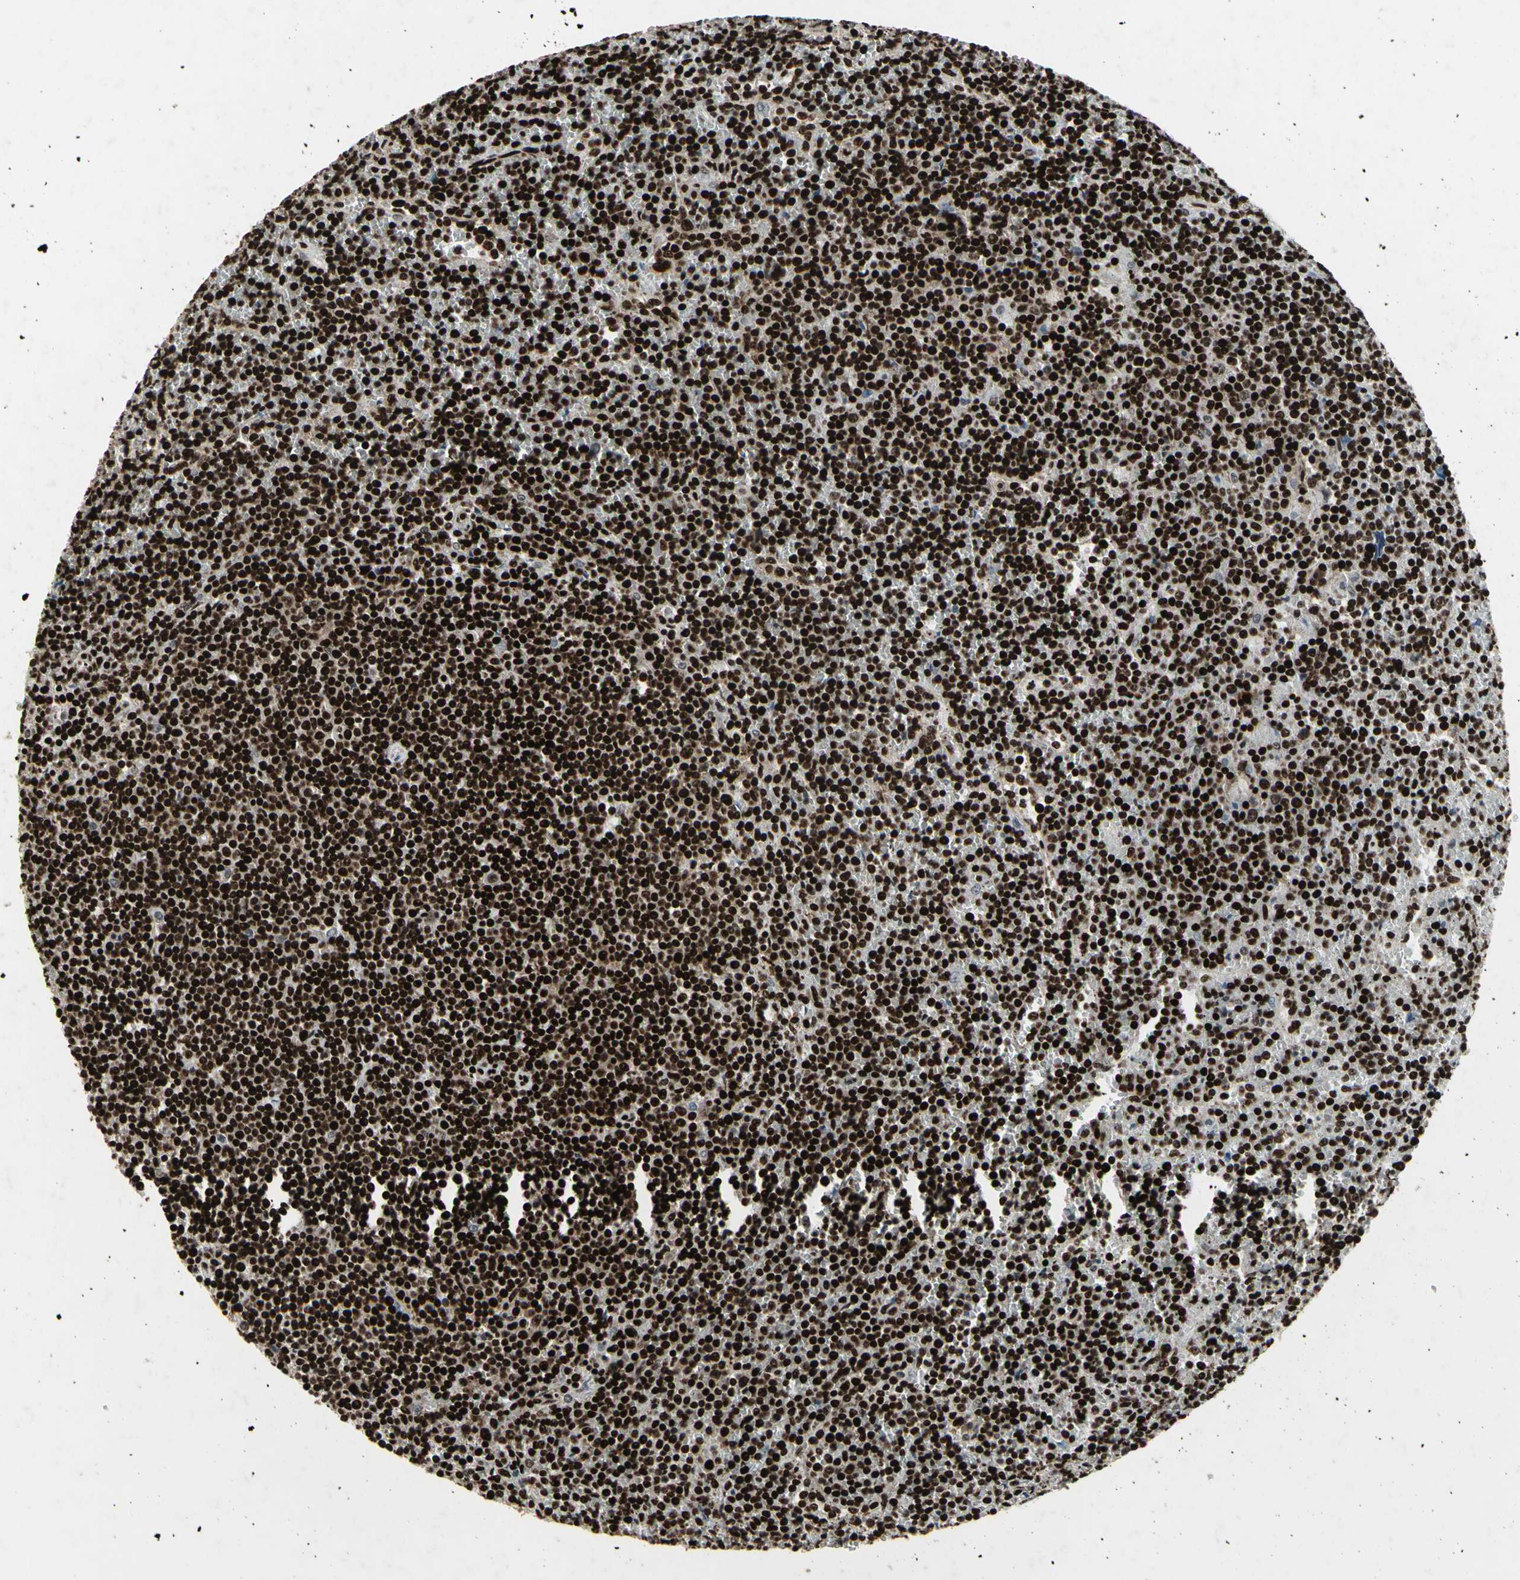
{"staining": {"intensity": "strong", "quantity": ">75%", "location": "nuclear"}, "tissue": "lymphoma", "cell_type": "Tumor cells", "image_type": "cancer", "snomed": [{"axis": "morphology", "description": "Malignant lymphoma, non-Hodgkin's type, Low grade"}, {"axis": "topography", "description": "Spleen"}], "caption": "High-magnification brightfield microscopy of malignant lymphoma, non-Hodgkin's type (low-grade) stained with DAB (brown) and counterstained with hematoxylin (blue). tumor cells exhibit strong nuclear positivity is identified in about>75% of cells.", "gene": "U2AF2", "patient": {"sex": "female", "age": 19}}